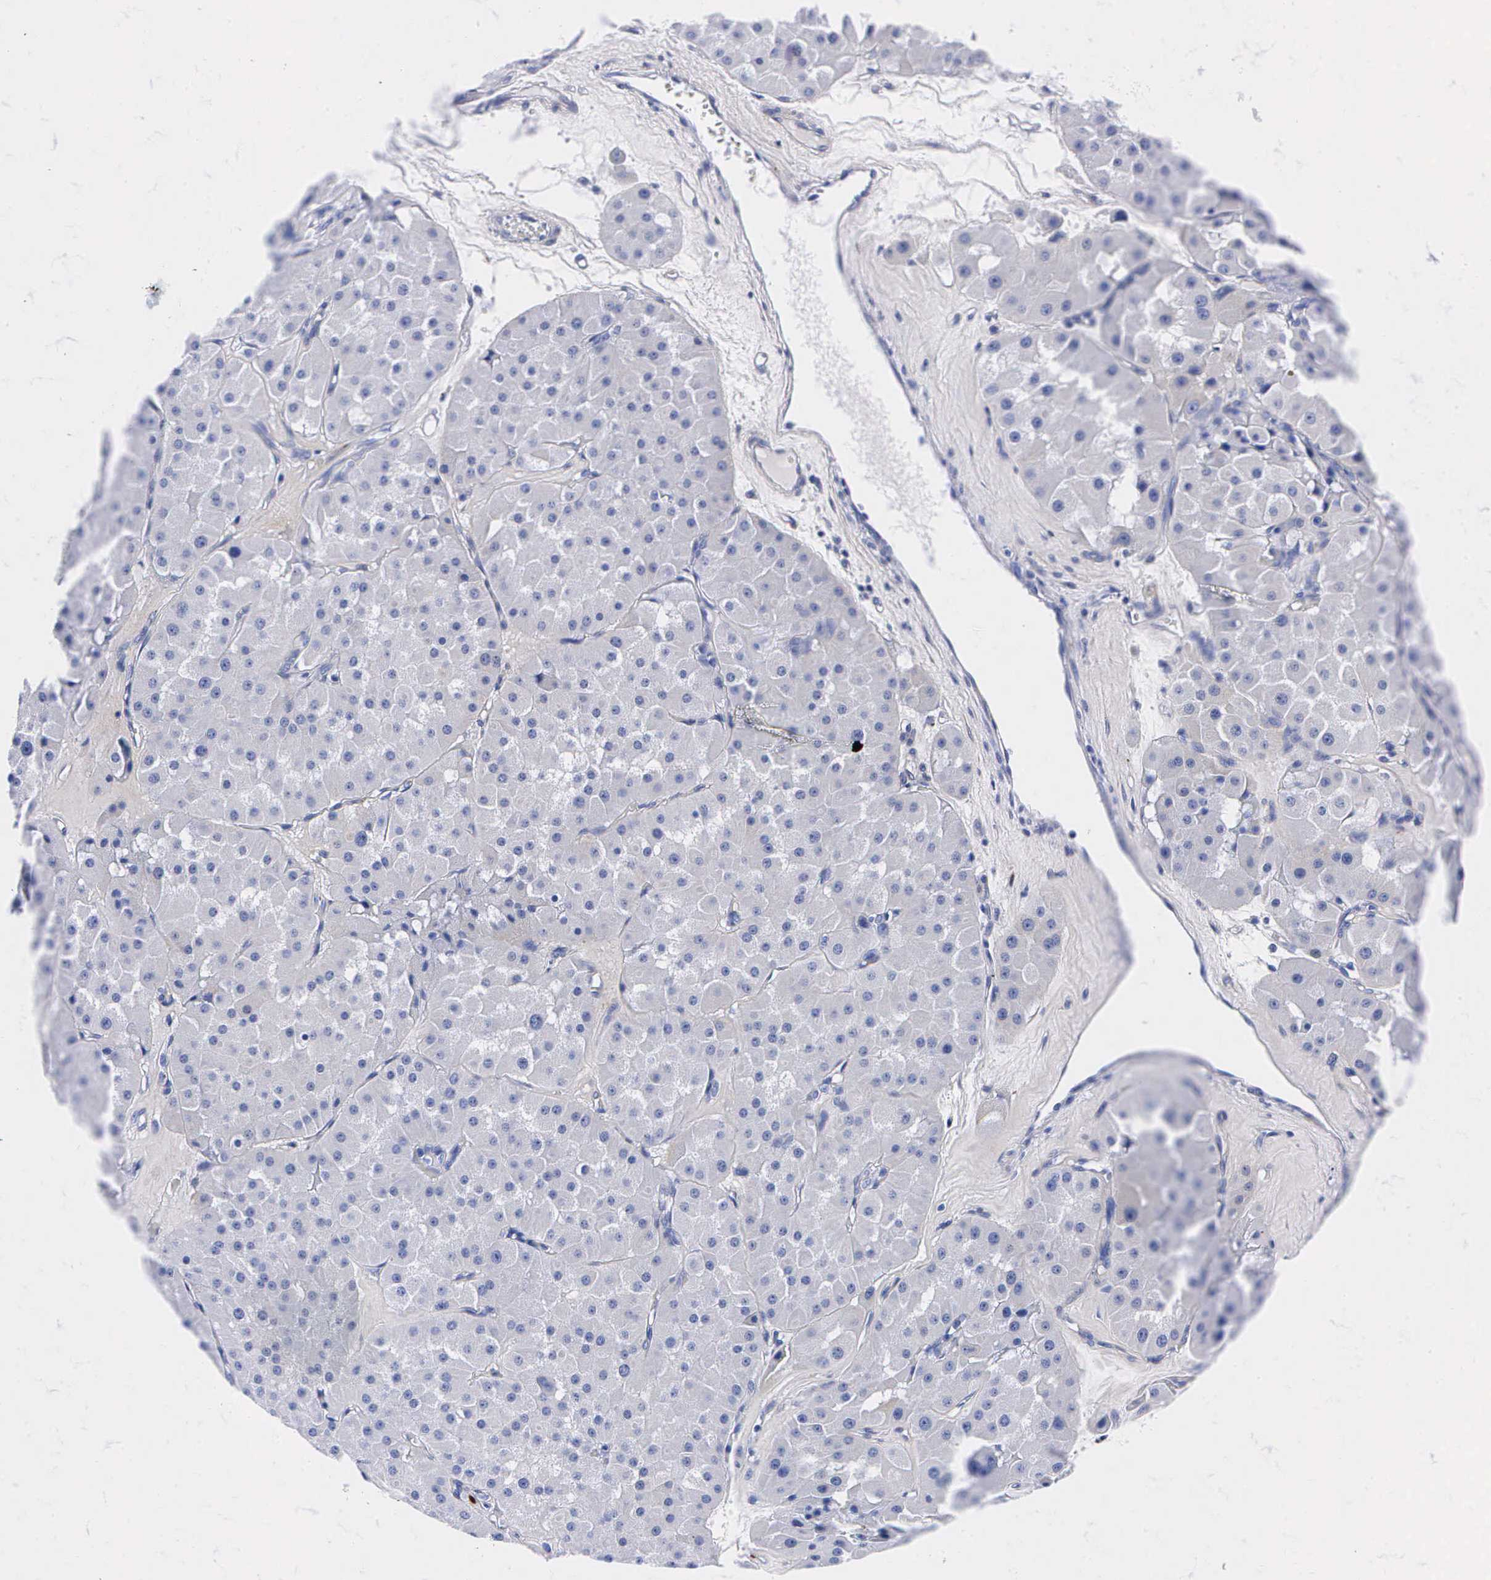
{"staining": {"intensity": "negative", "quantity": "none", "location": "none"}, "tissue": "renal cancer", "cell_type": "Tumor cells", "image_type": "cancer", "snomed": [{"axis": "morphology", "description": "Adenocarcinoma, uncertain malignant potential"}, {"axis": "topography", "description": "Kidney"}], "caption": "IHC histopathology image of neoplastic tissue: renal cancer stained with DAB (3,3'-diaminobenzidine) displays no significant protein expression in tumor cells. (DAB IHC visualized using brightfield microscopy, high magnification).", "gene": "ENO2", "patient": {"sex": "male", "age": 63}}